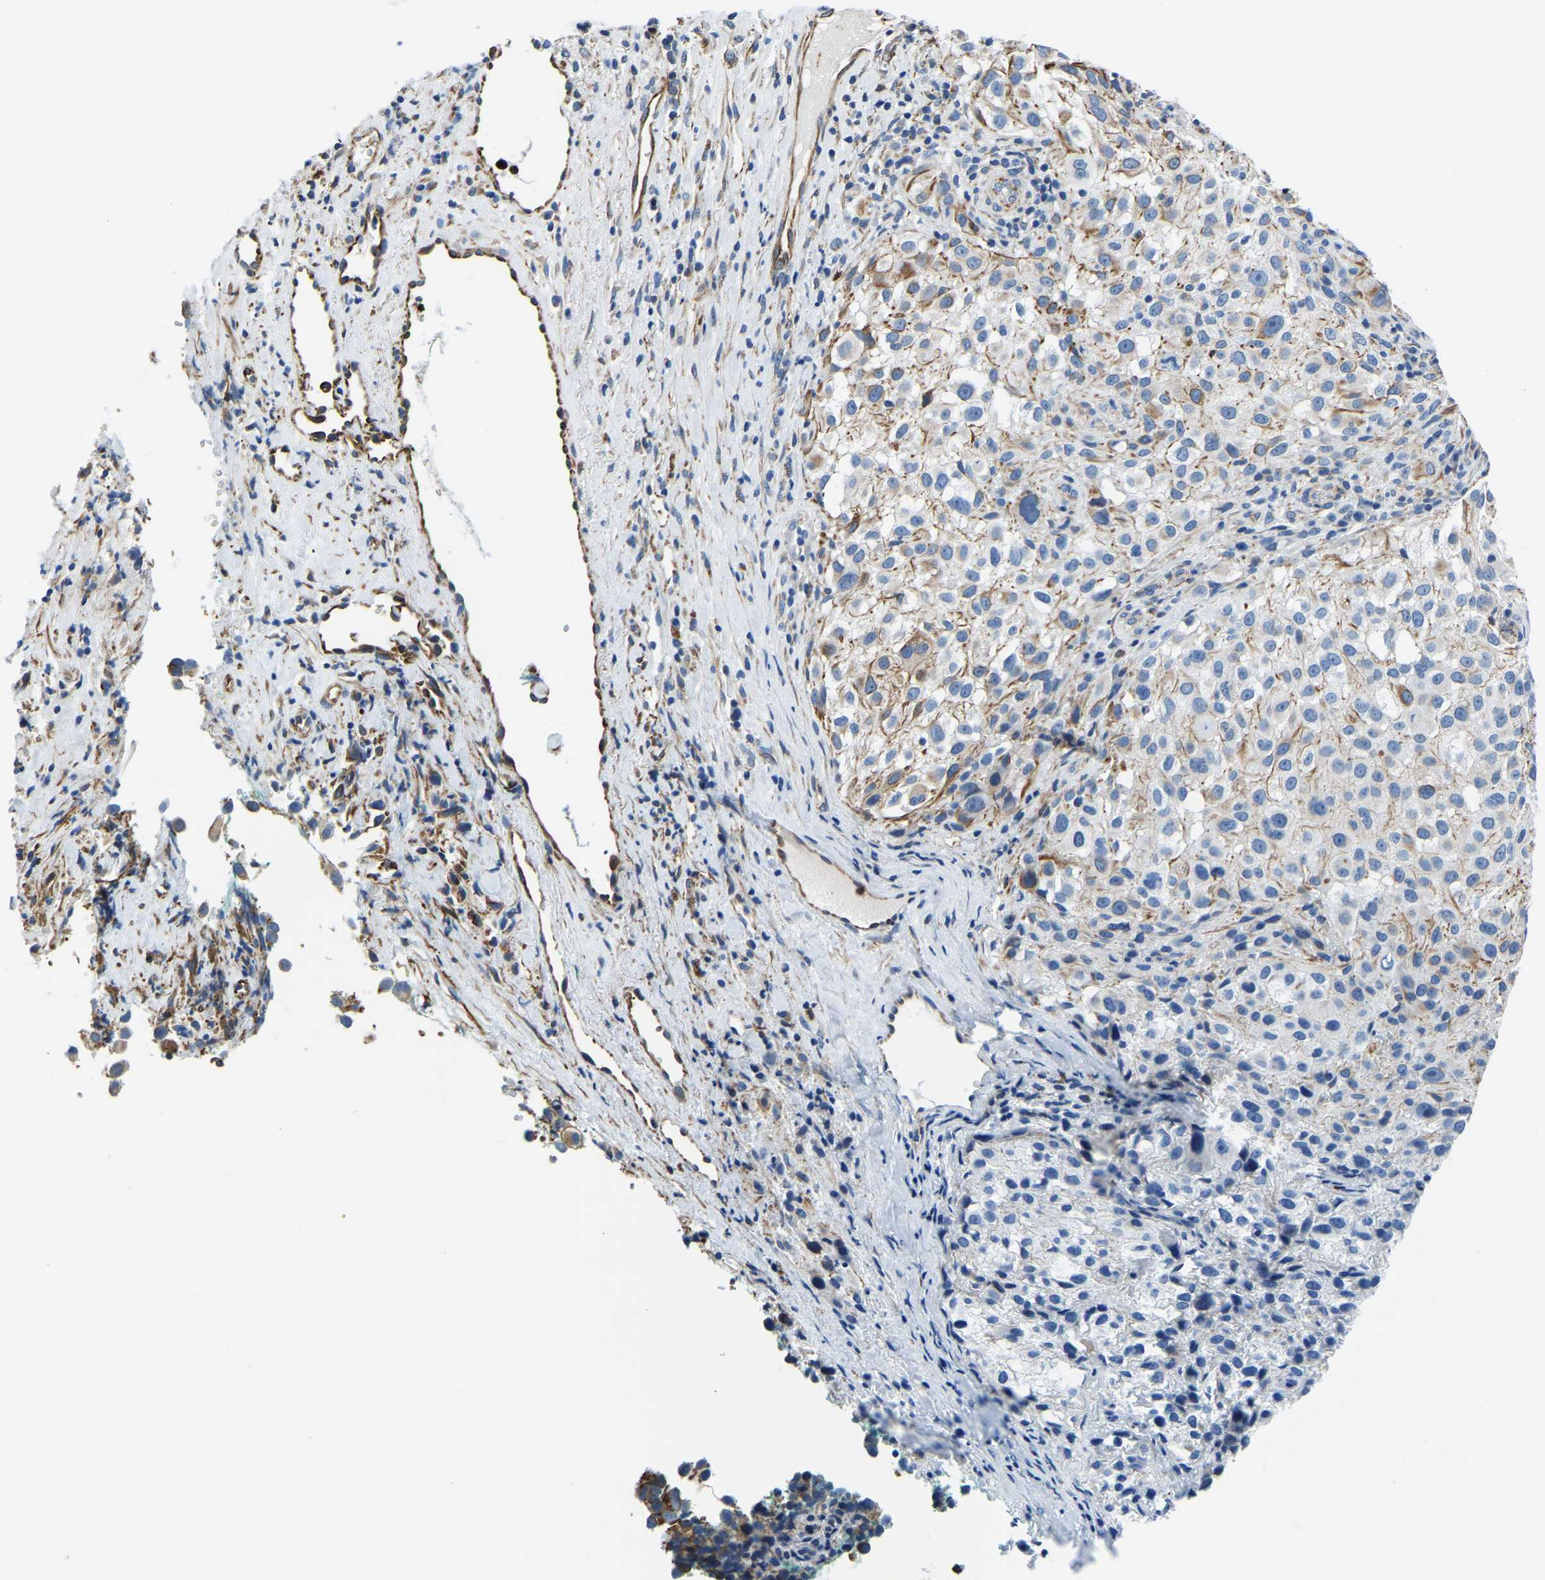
{"staining": {"intensity": "negative", "quantity": "none", "location": "none"}, "tissue": "melanoma", "cell_type": "Tumor cells", "image_type": "cancer", "snomed": [{"axis": "morphology", "description": "Necrosis, NOS"}, {"axis": "morphology", "description": "Malignant melanoma, NOS"}, {"axis": "topography", "description": "Skin"}], "caption": "IHC photomicrograph of neoplastic tissue: malignant melanoma stained with DAB shows no significant protein expression in tumor cells.", "gene": "MS4A3", "patient": {"sex": "female", "age": 87}}